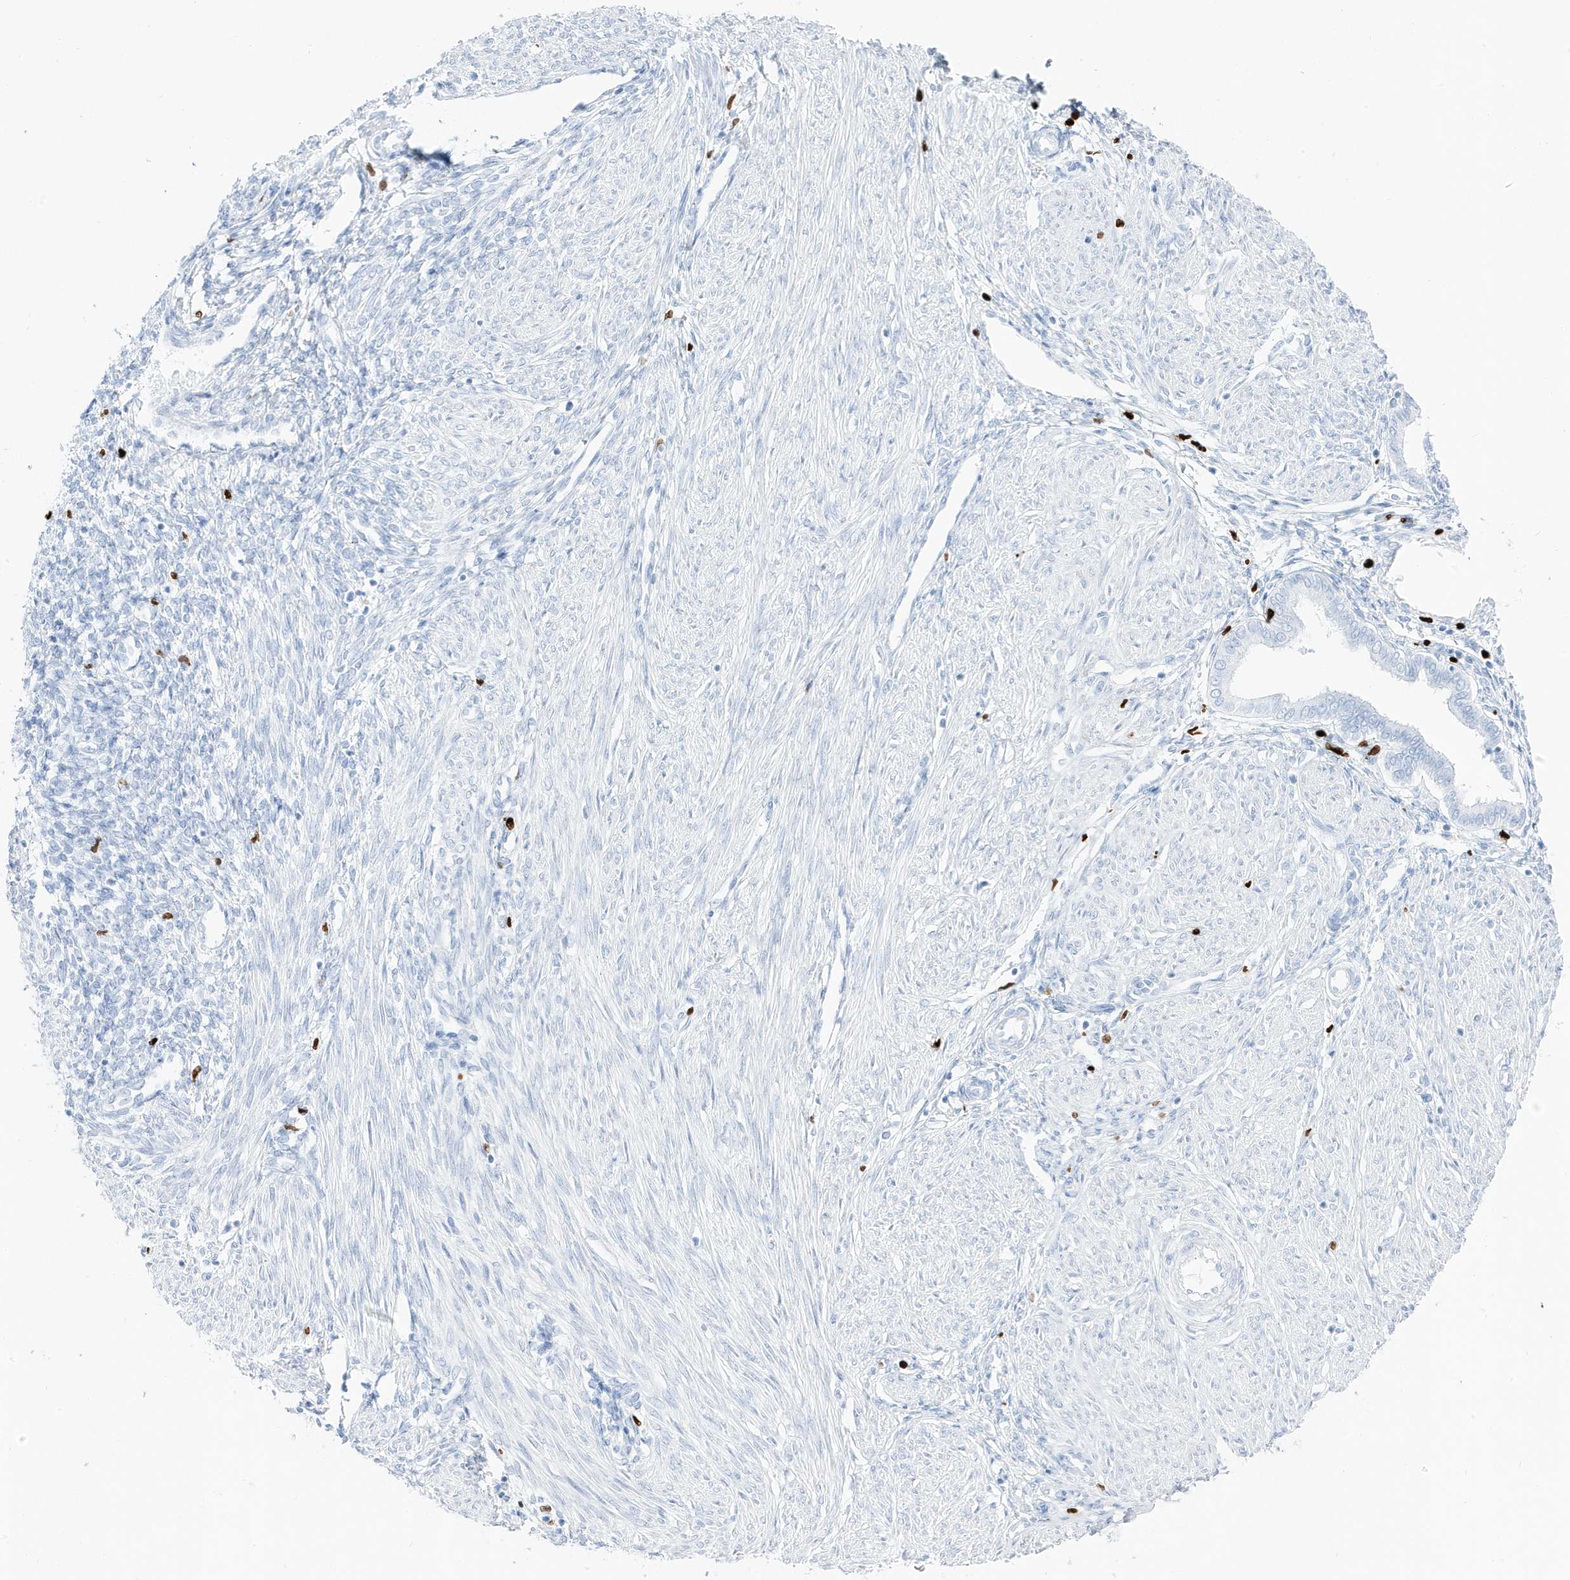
{"staining": {"intensity": "negative", "quantity": "none", "location": "none"}, "tissue": "endometrium", "cell_type": "Cells in endometrial stroma", "image_type": "normal", "snomed": [{"axis": "morphology", "description": "Normal tissue, NOS"}, {"axis": "topography", "description": "Endometrium"}], "caption": "Cells in endometrial stroma are negative for protein expression in benign human endometrium. (DAB immunohistochemistry (IHC), high magnification).", "gene": "MNDA", "patient": {"sex": "female", "age": 53}}